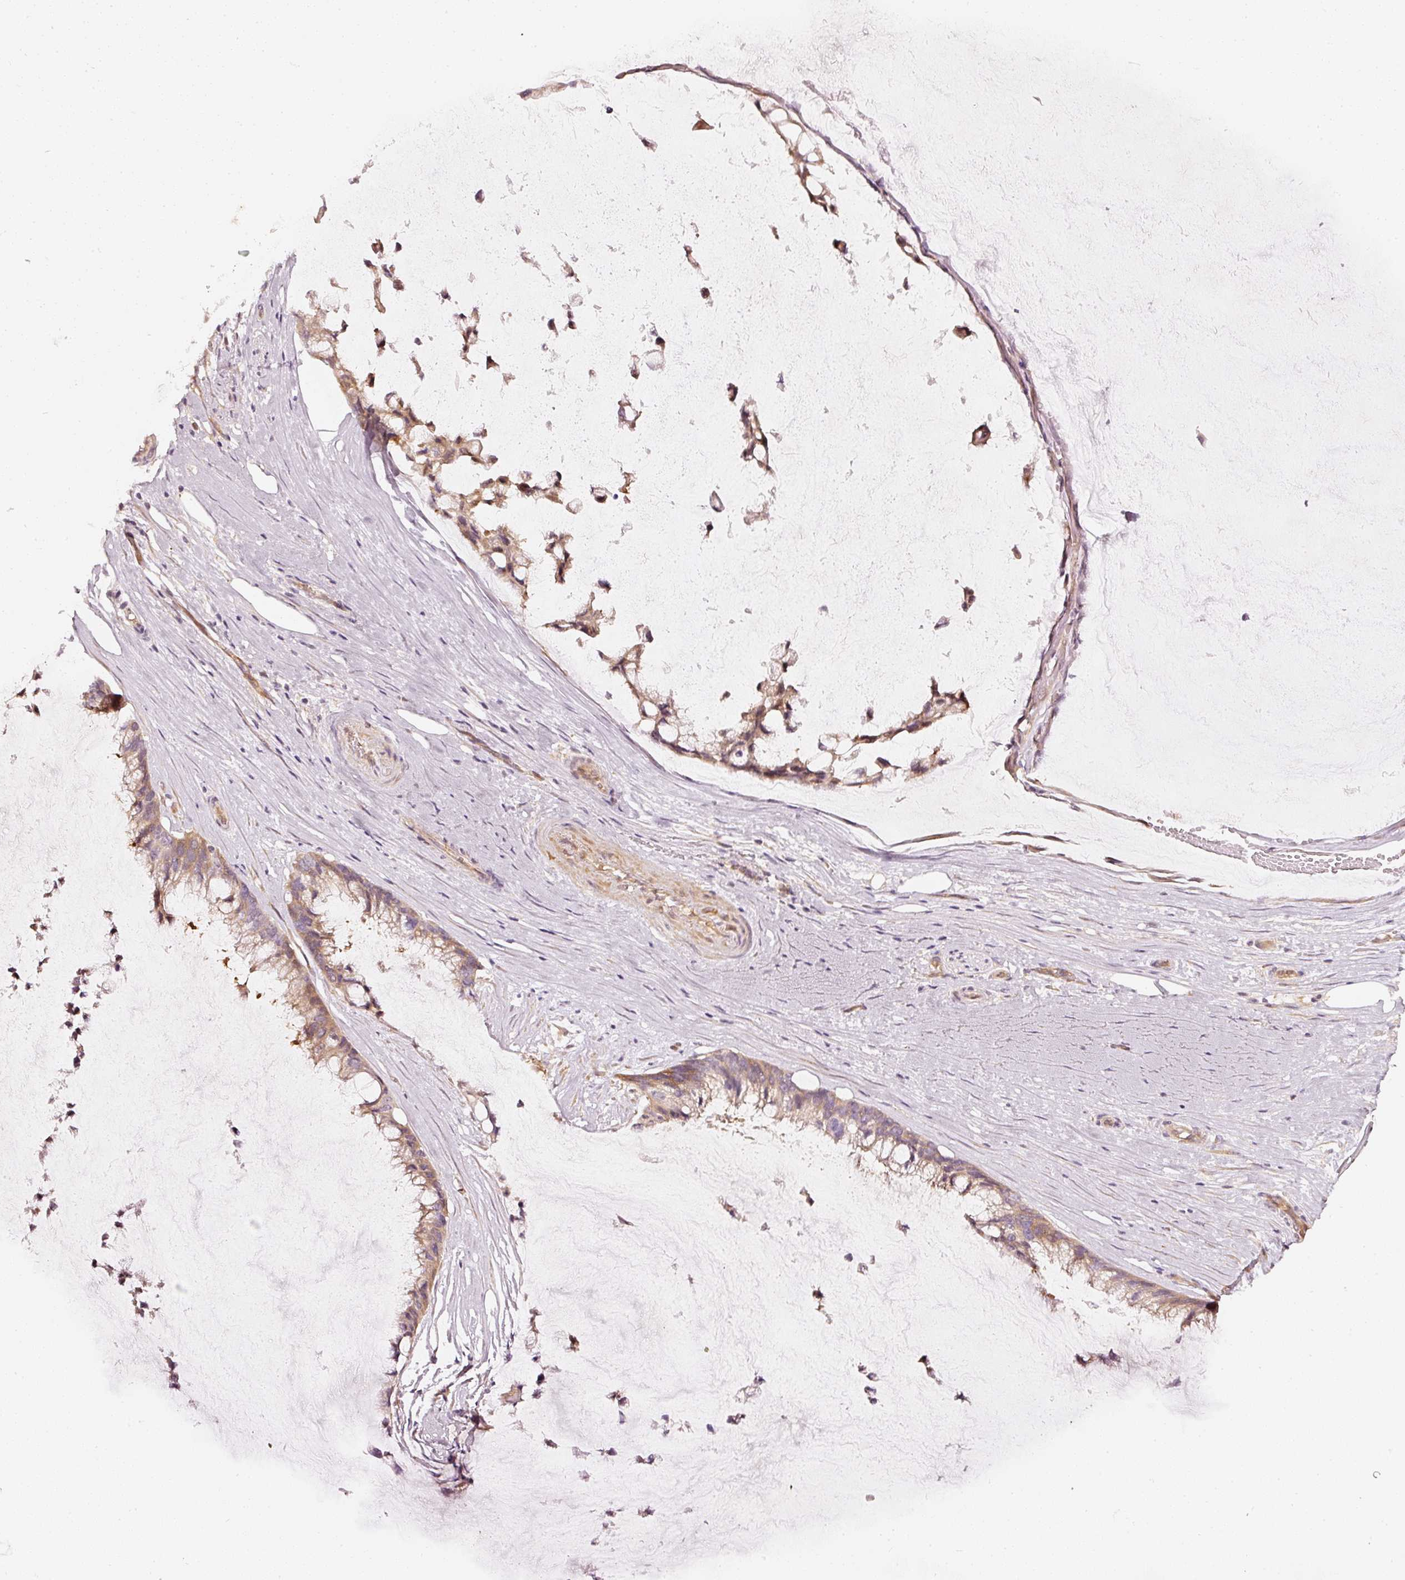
{"staining": {"intensity": "moderate", "quantity": "25%-75%", "location": "cytoplasmic/membranous"}, "tissue": "ovarian cancer", "cell_type": "Tumor cells", "image_type": "cancer", "snomed": [{"axis": "morphology", "description": "Cystadenocarcinoma, mucinous, NOS"}, {"axis": "topography", "description": "Ovary"}], "caption": "Moderate cytoplasmic/membranous expression for a protein is identified in approximately 25%-75% of tumor cells of ovarian cancer using immunohistochemistry (IHC).", "gene": "ASMTL", "patient": {"sex": "female", "age": 39}}